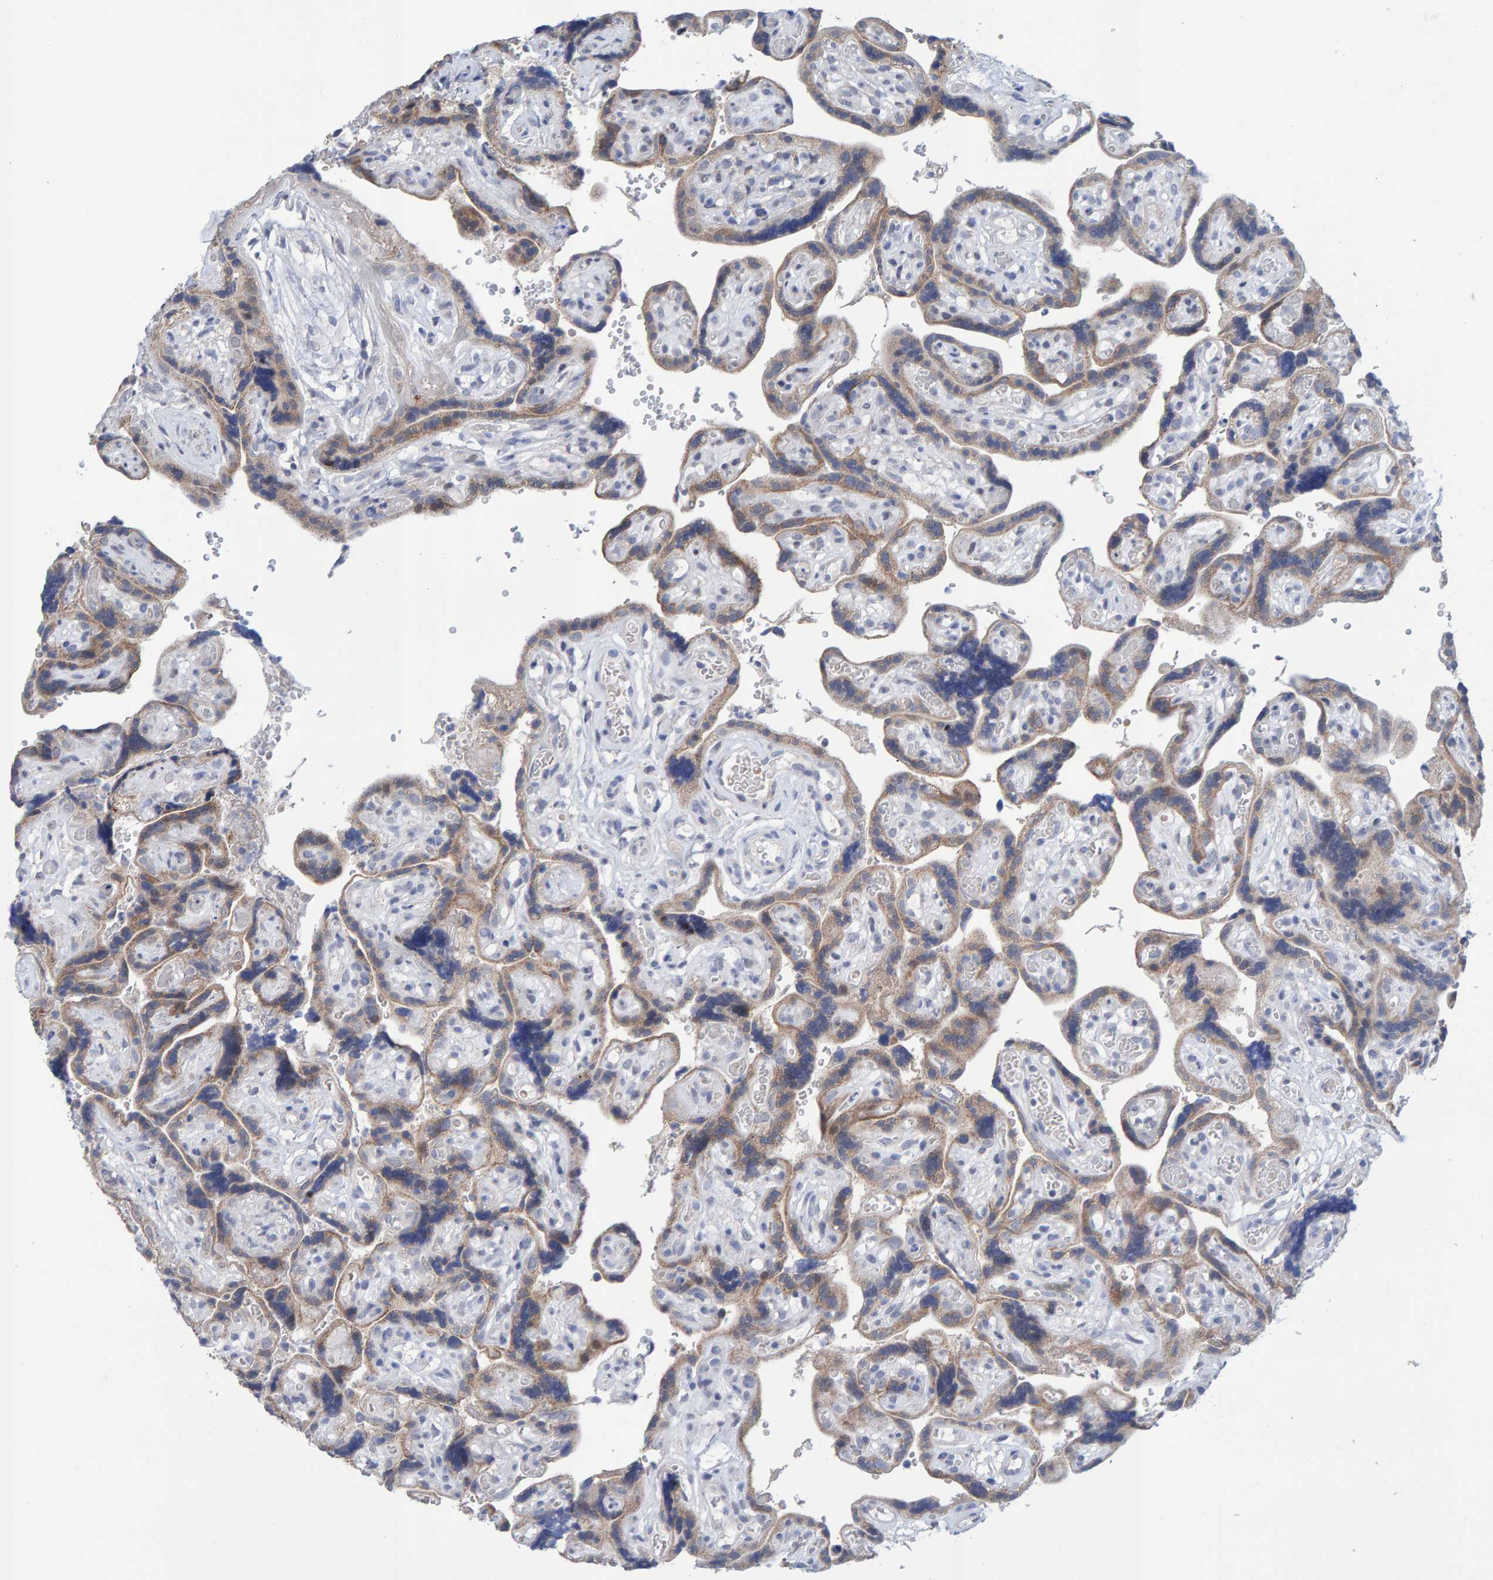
{"staining": {"intensity": "negative", "quantity": "none", "location": "none"}, "tissue": "placenta", "cell_type": "Decidual cells", "image_type": "normal", "snomed": [{"axis": "morphology", "description": "Normal tissue, NOS"}, {"axis": "topography", "description": "Placenta"}], "caption": "Immunohistochemical staining of benign placenta shows no significant expression in decidual cells.", "gene": "USP43", "patient": {"sex": "female", "age": 30}}